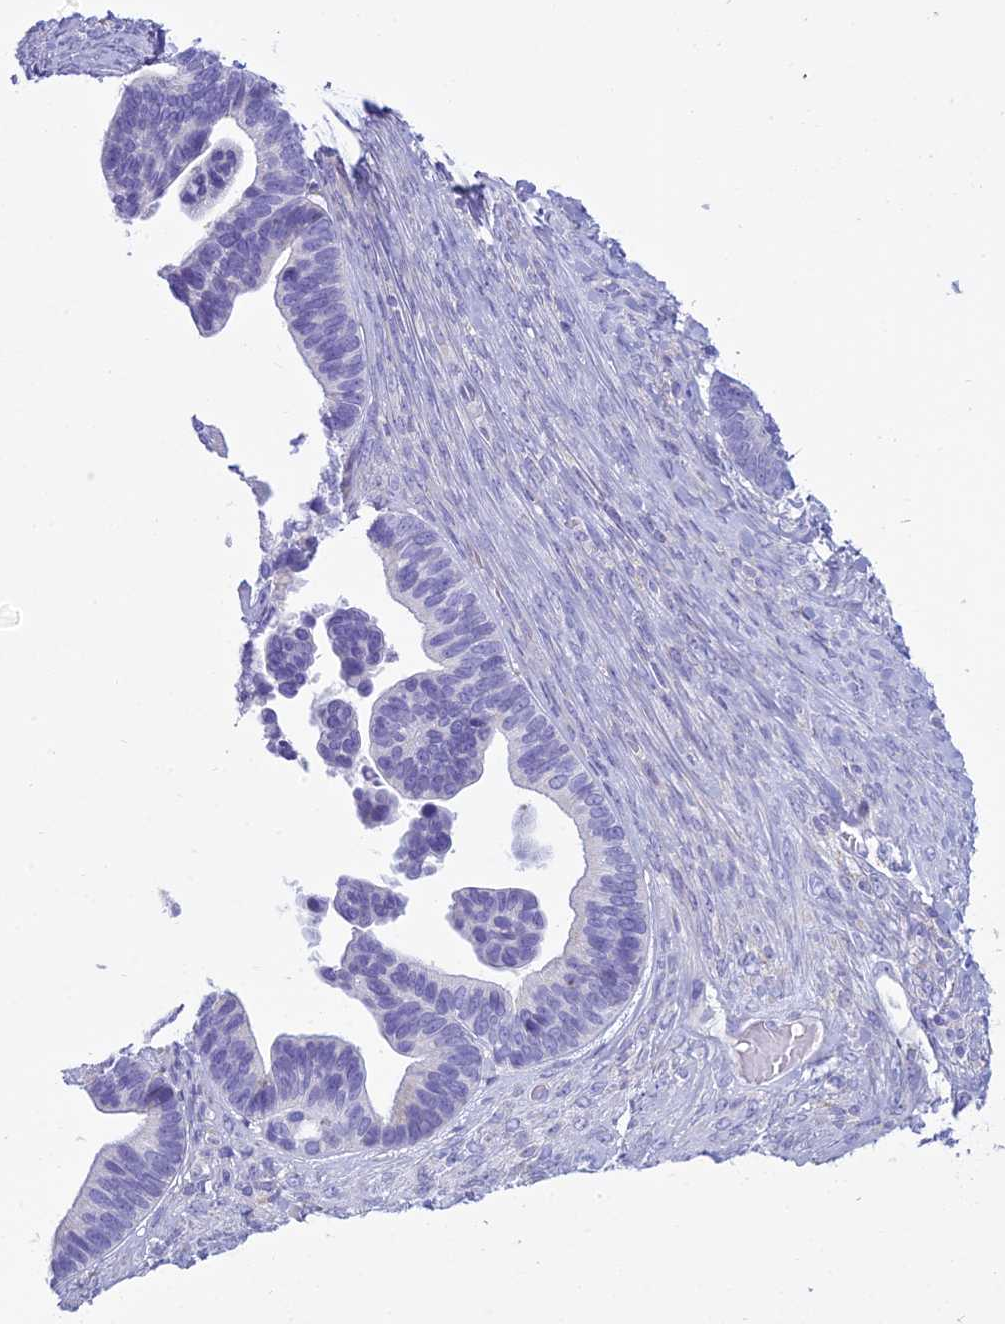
{"staining": {"intensity": "negative", "quantity": "none", "location": "none"}, "tissue": "ovarian cancer", "cell_type": "Tumor cells", "image_type": "cancer", "snomed": [{"axis": "morphology", "description": "Cystadenocarcinoma, serous, NOS"}, {"axis": "topography", "description": "Ovary"}], "caption": "This is an immunohistochemistry (IHC) histopathology image of ovarian cancer (serous cystadenocarcinoma). There is no positivity in tumor cells.", "gene": "CD5", "patient": {"sex": "female", "age": 56}}